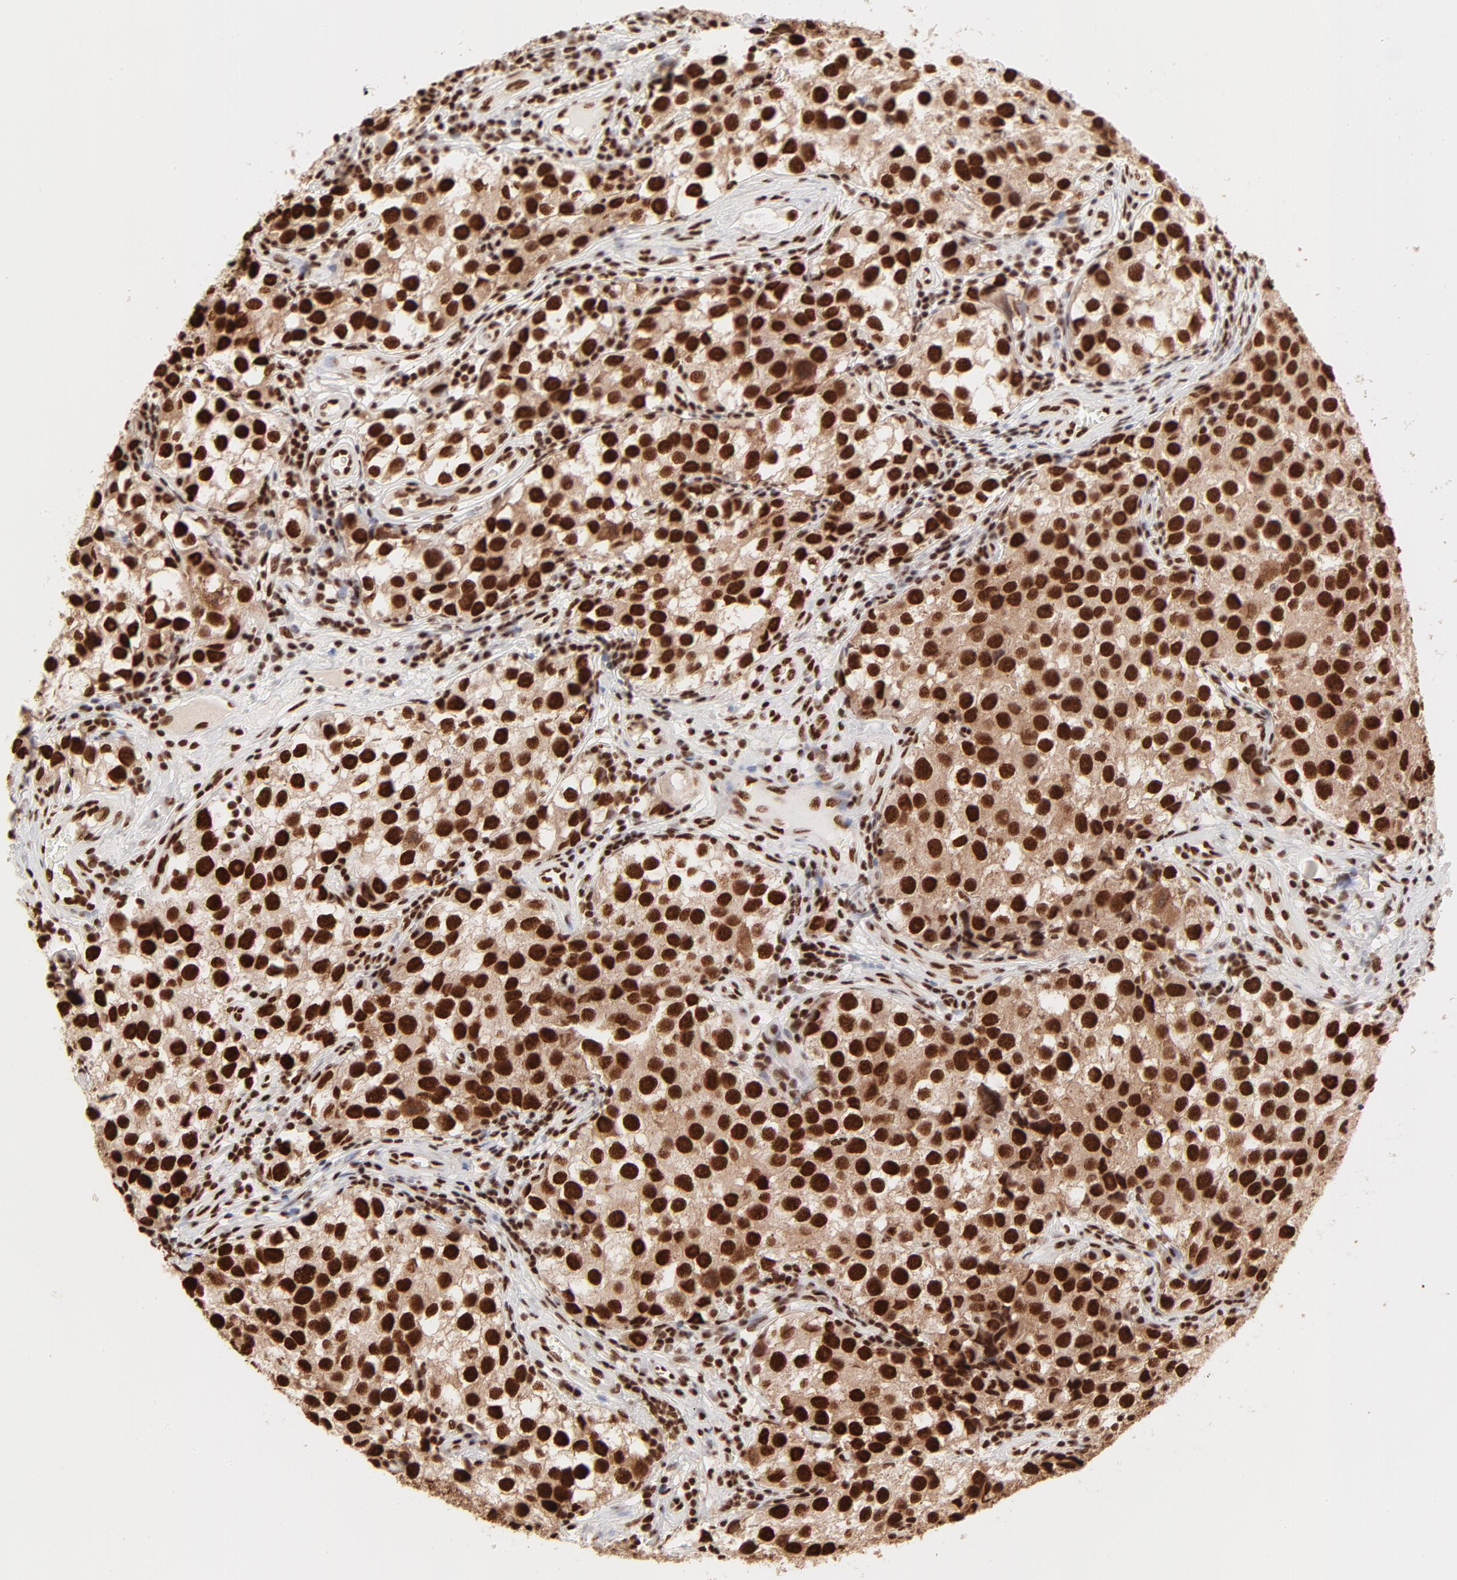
{"staining": {"intensity": "strong", "quantity": ">75%", "location": "cytoplasmic/membranous,nuclear"}, "tissue": "testis cancer", "cell_type": "Tumor cells", "image_type": "cancer", "snomed": [{"axis": "morphology", "description": "Seminoma, NOS"}, {"axis": "topography", "description": "Testis"}], "caption": "Protein expression analysis of testis cancer displays strong cytoplasmic/membranous and nuclear staining in approximately >75% of tumor cells.", "gene": "TARDBP", "patient": {"sex": "male", "age": 39}}